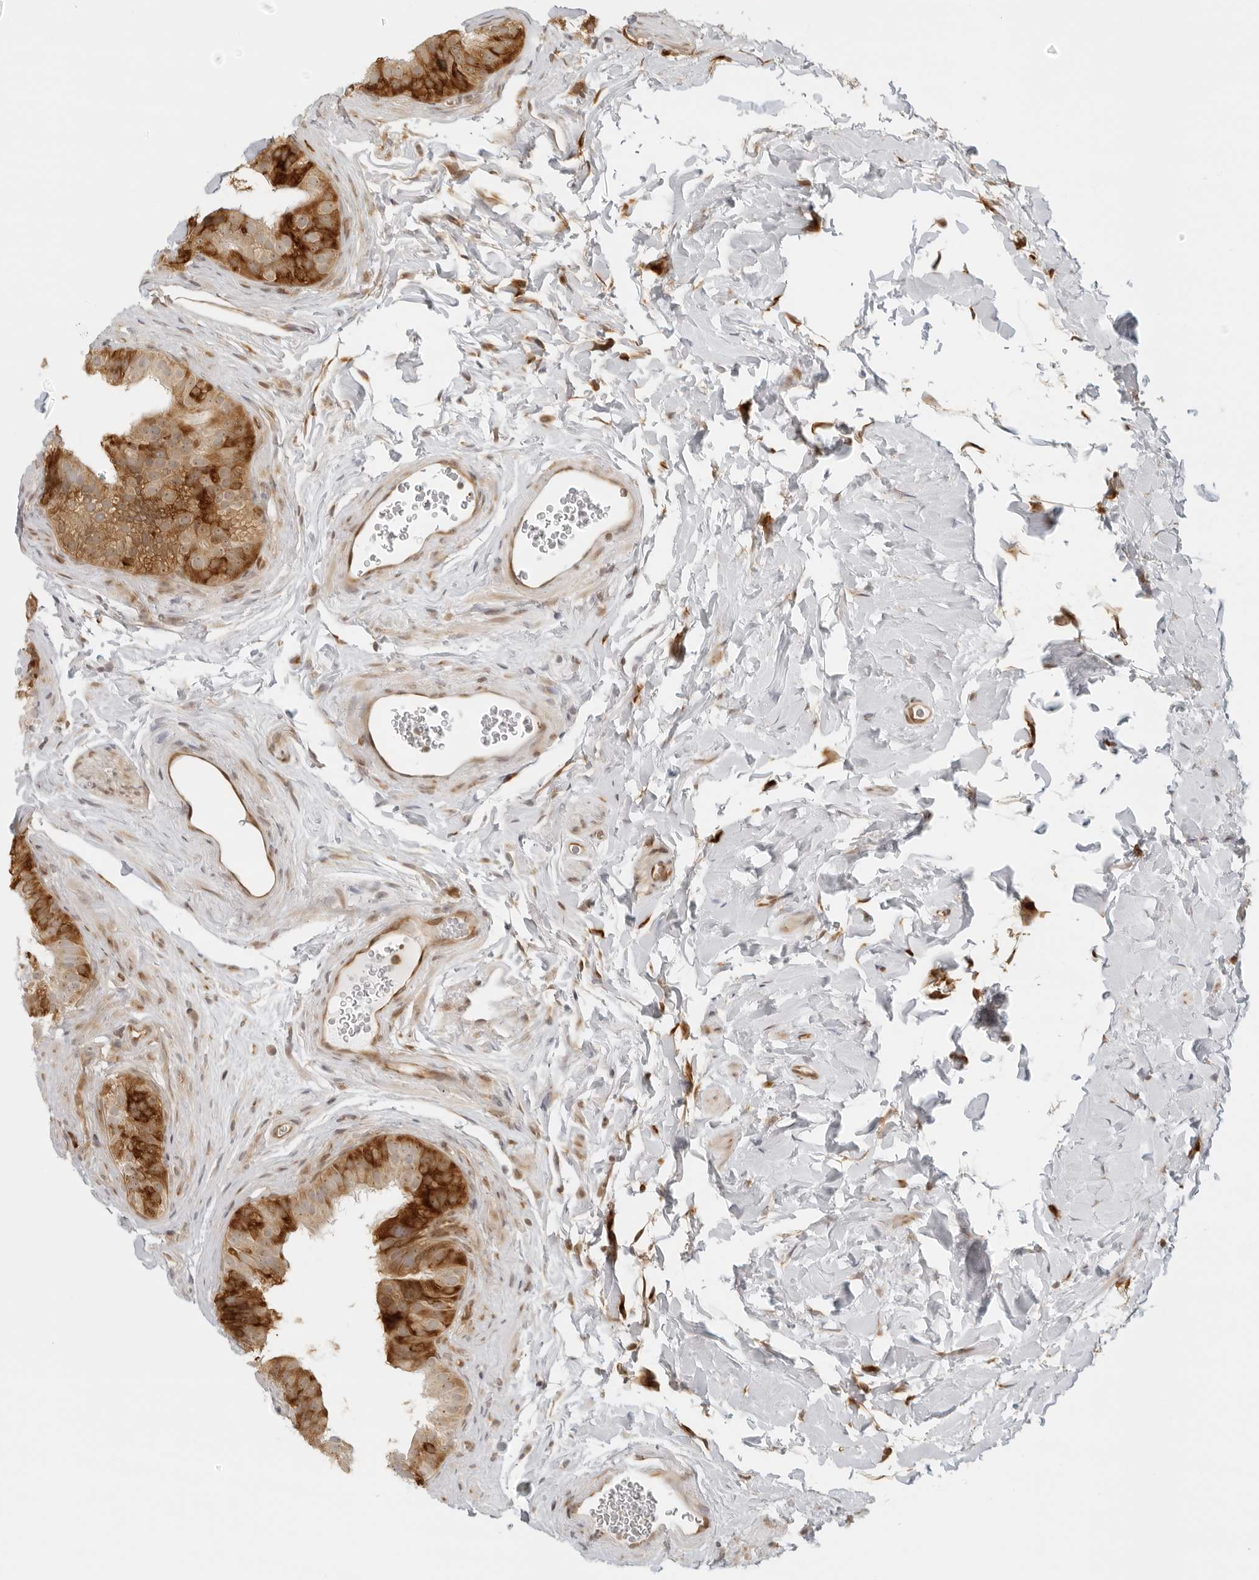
{"staining": {"intensity": "strong", "quantity": ">75%", "location": "cytoplasmic/membranous"}, "tissue": "epididymis", "cell_type": "Glandular cells", "image_type": "normal", "snomed": [{"axis": "morphology", "description": "Normal tissue, NOS"}, {"axis": "topography", "description": "Epididymis"}], "caption": "Approximately >75% of glandular cells in benign epididymis display strong cytoplasmic/membranous protein positivity as visualized by brown immunohistochemical staining.", "gene": "EIF4G1", "patient": {"sex": "male", "age": 49}}